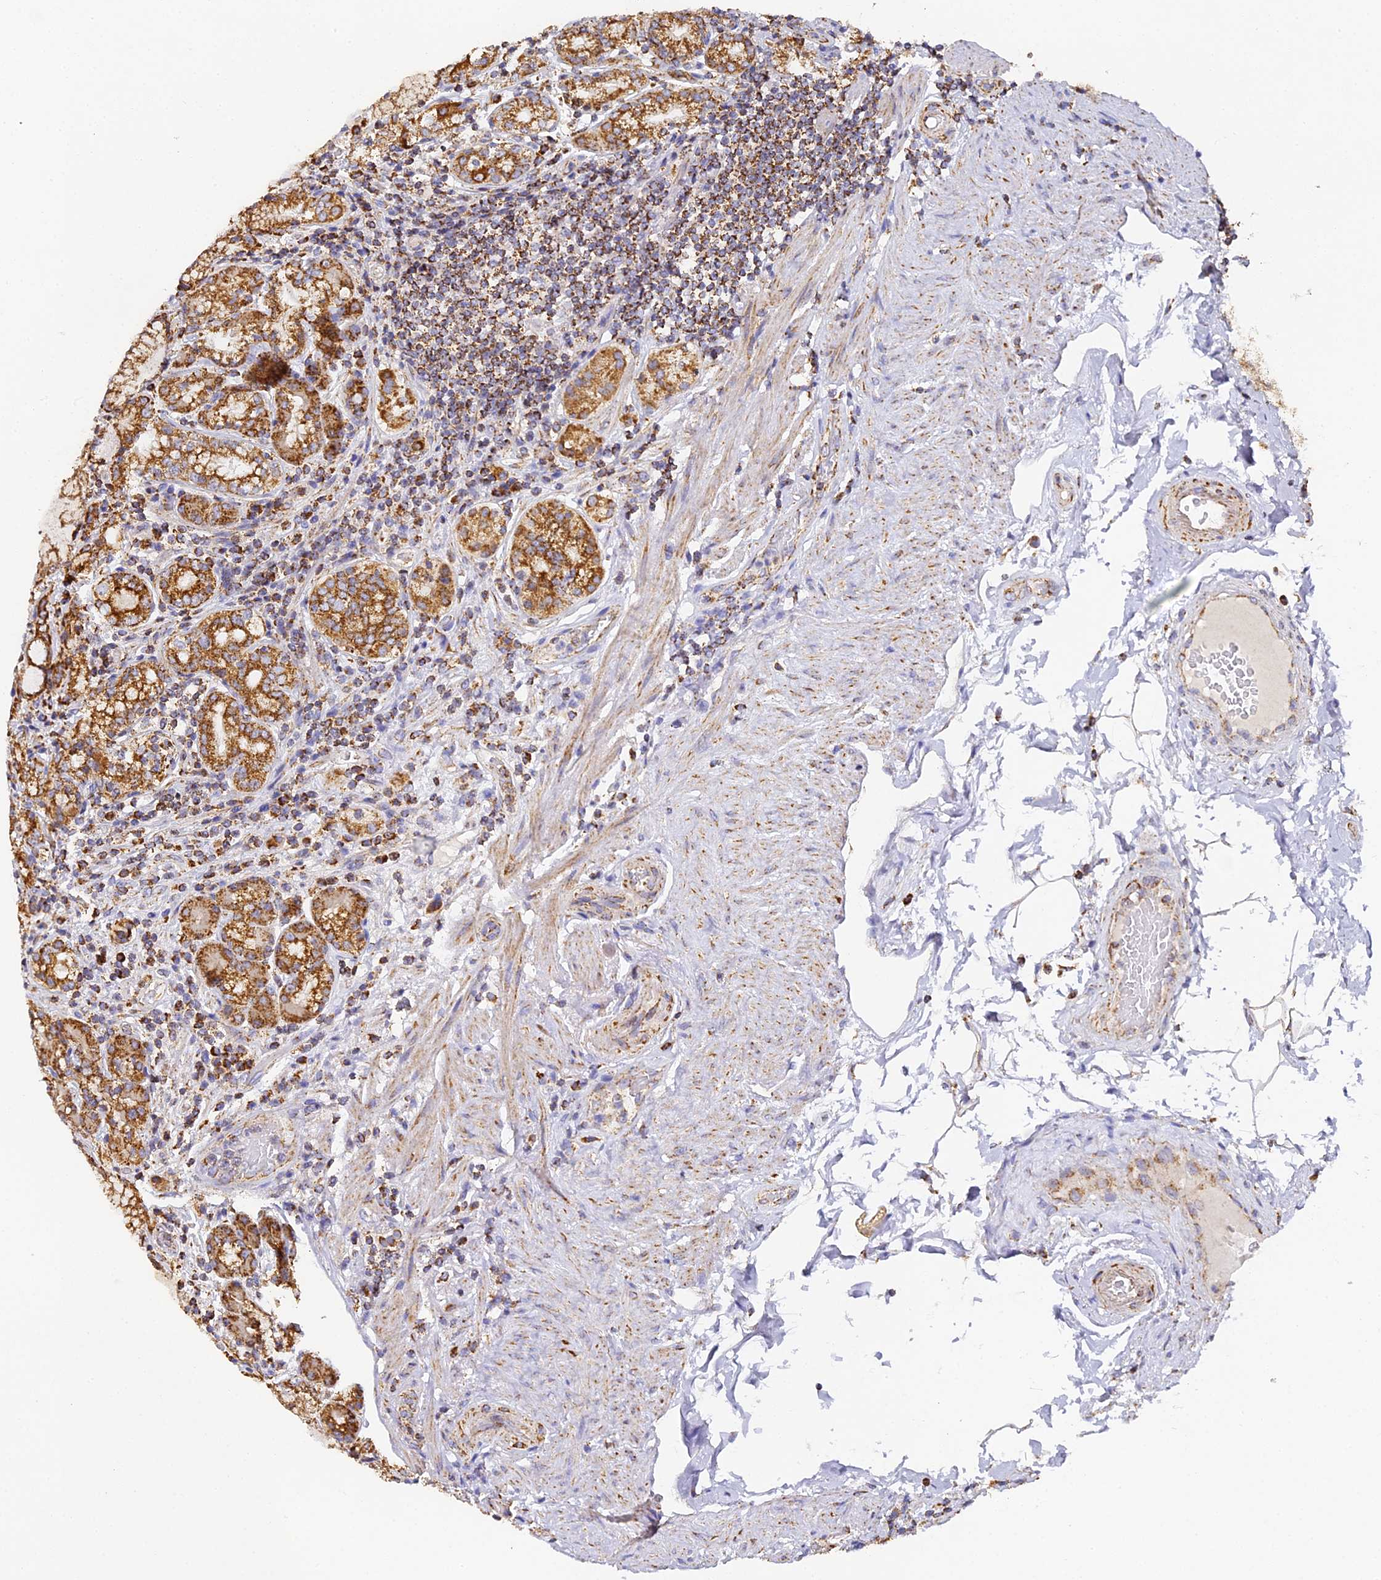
{"staining": {"intensity": "strong", "quantity": ">75%", "location": "cytoplasmic/membranous"}, "tissue": "stomach", "cell_type": "Glandular cells", "image_type": "normal", "snomed": [{"axis": "morphology", "description": "Normal tissue, NOS"}, {"axis": "topography", "description": "Stomach, upper"}, {"axis": "topography", "description": "Stomach, lower"}], "caption": "IHC of benign human stomach reveals high levels of strong cytoplasmic/membranous expression in approximately >75% of glandular cells.", "gene": "DONSON", "patient": {"sex": "female", "age": 76}}